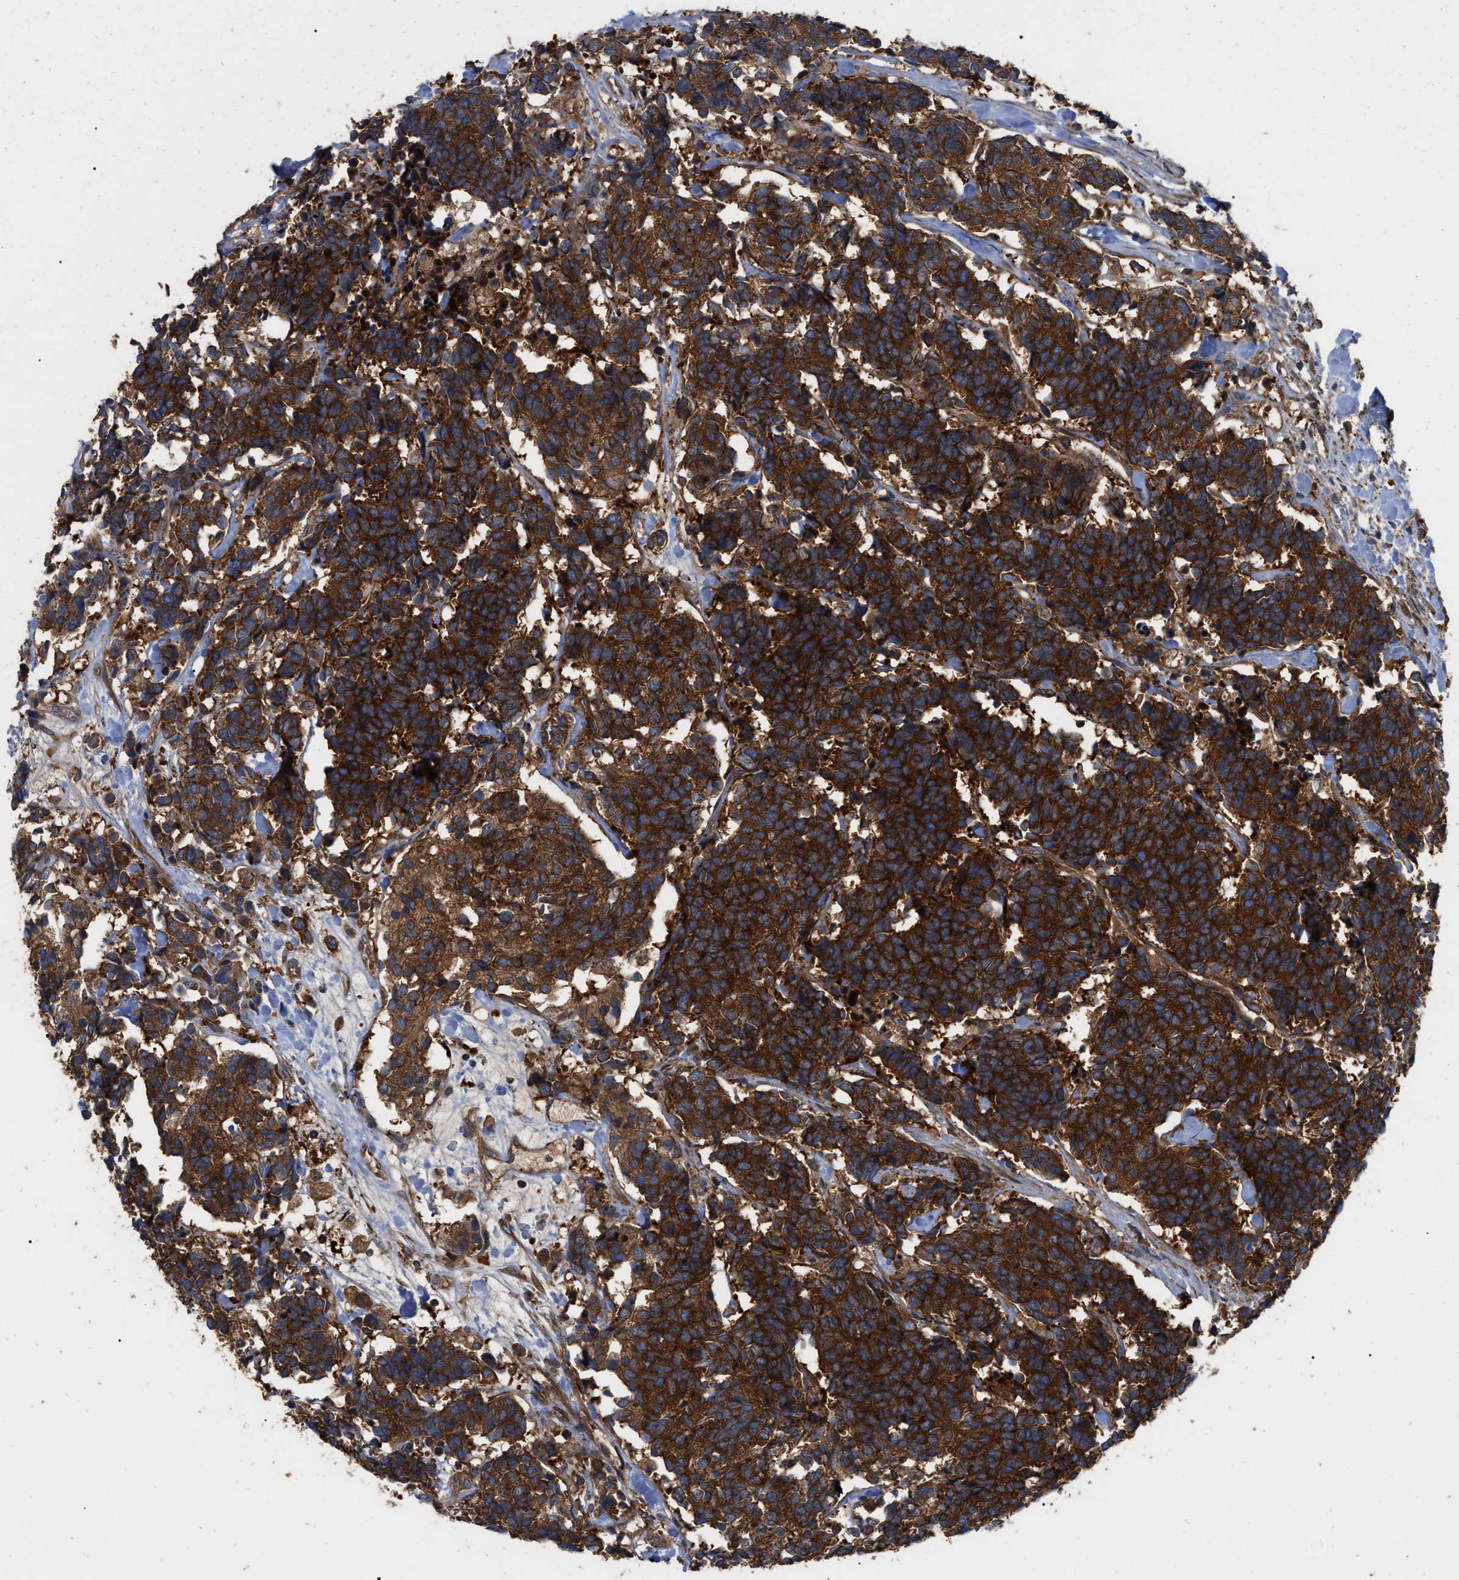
{"staining": {"intensity": "strong", "quantity": ">75%", "location": "cytoplasmic/membranous"}, "tissue": "carcinoid", "cell_type": "Tumor cells", "image_type": "cancer", "snomed": [{"axis": "morphology", "description": "Carcinoma, NOS"}, {"axis": "morphology", "description": "Carcinoid, malignant, NOS"}, {"axis": "topography", "description": "Urinary bladder"}], "caption": "Carcinoid was stained to show a protein in brown. There is high levels of strong cytoplasmic/membranous expression in about >75% of tumor cells.", "gene": "RABEP1", "patient": {"sex": "male", "age": 57}}